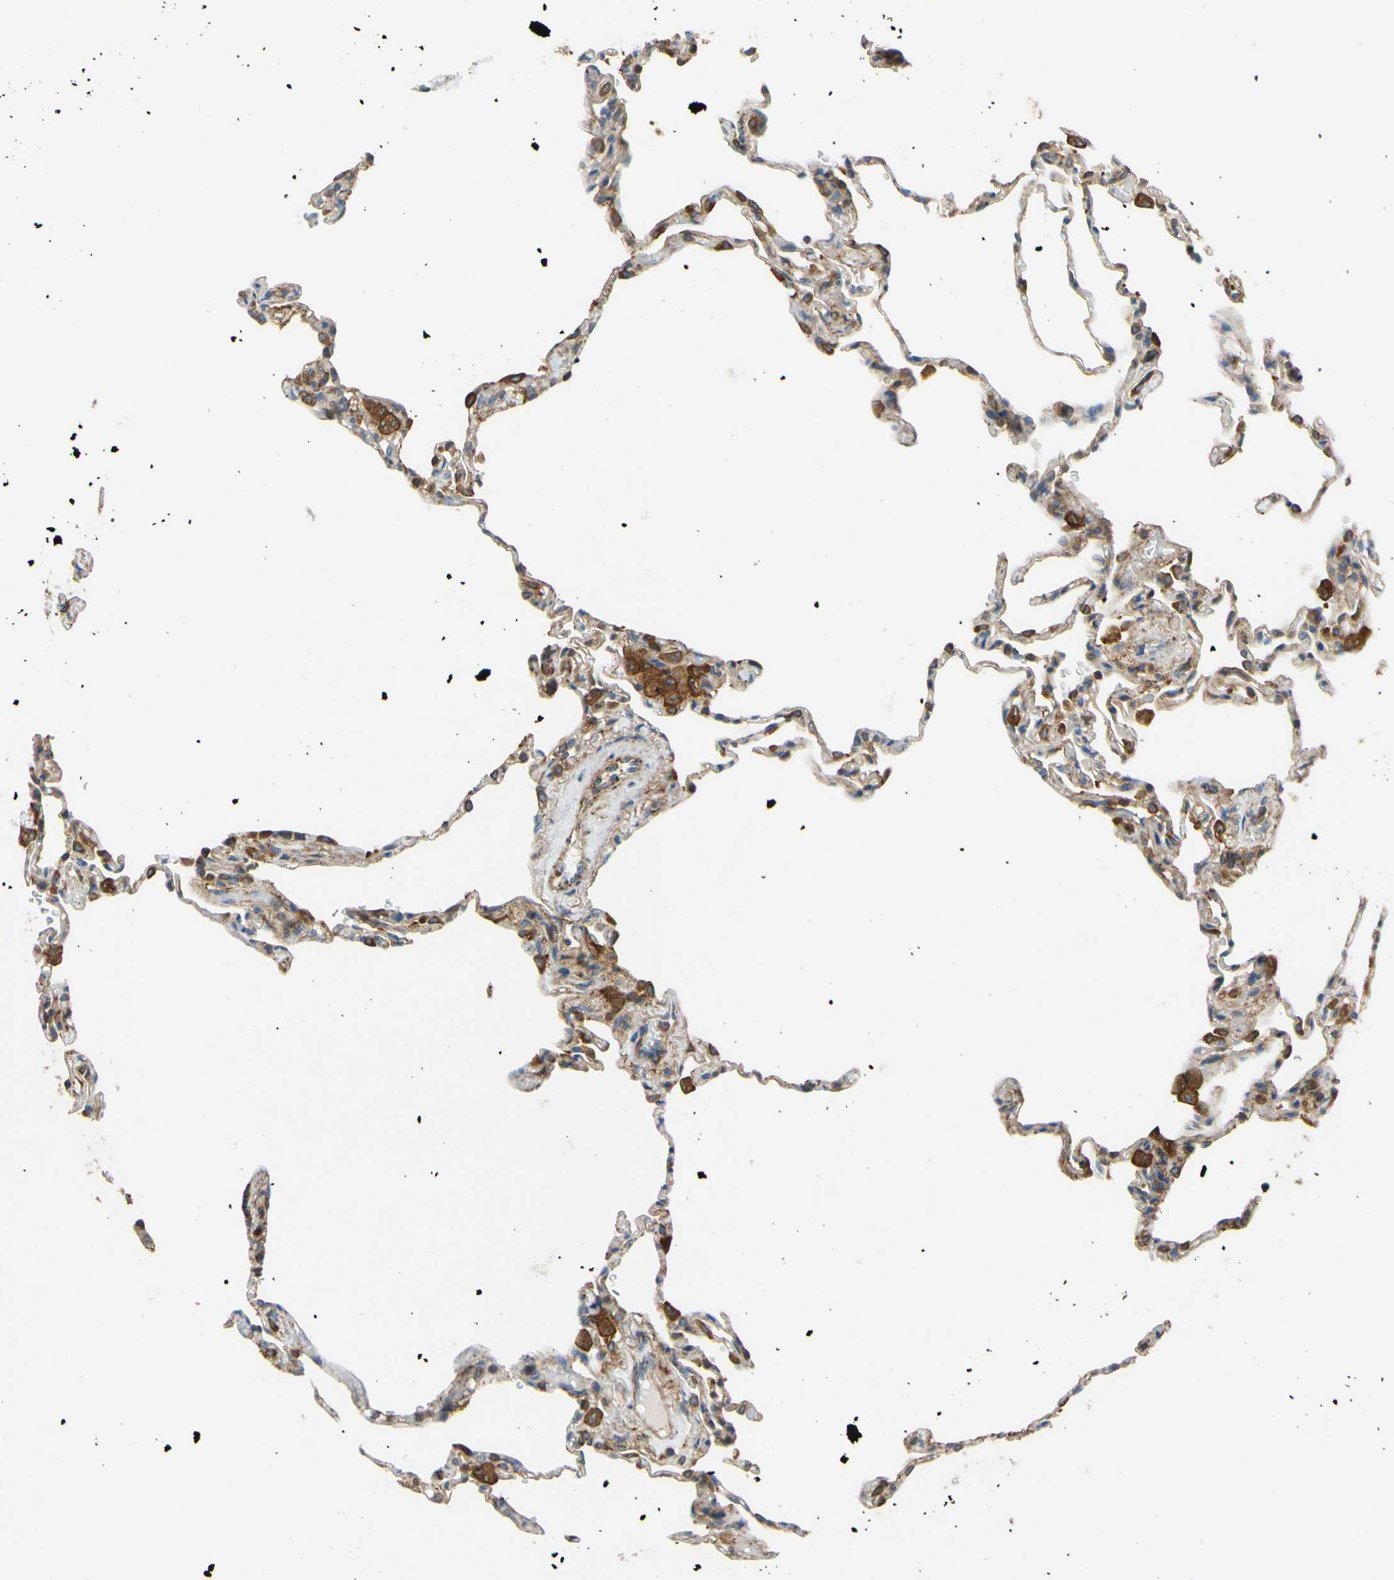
{"staining": {"intensity": "moderate", "quantity": "25%-75%", "location": "cytoplasmic/membranous"}, "tissue": "lung", "cell_type": "Alveolar cells", "image_type": "normal", "snomed": [{"axis": "morphology", "description": "Normal tissue, NOS"}, {"axis": "topography", "description": "Lung"}], "caption": "Approximately 25%-75% of alveolar cells in benign lung display moderate cytoplasmic/membranous protein expression as visualized by brown immunohistochemical staining.", "gene": "POR", "patient": {"sex": "male", "age": 59}}